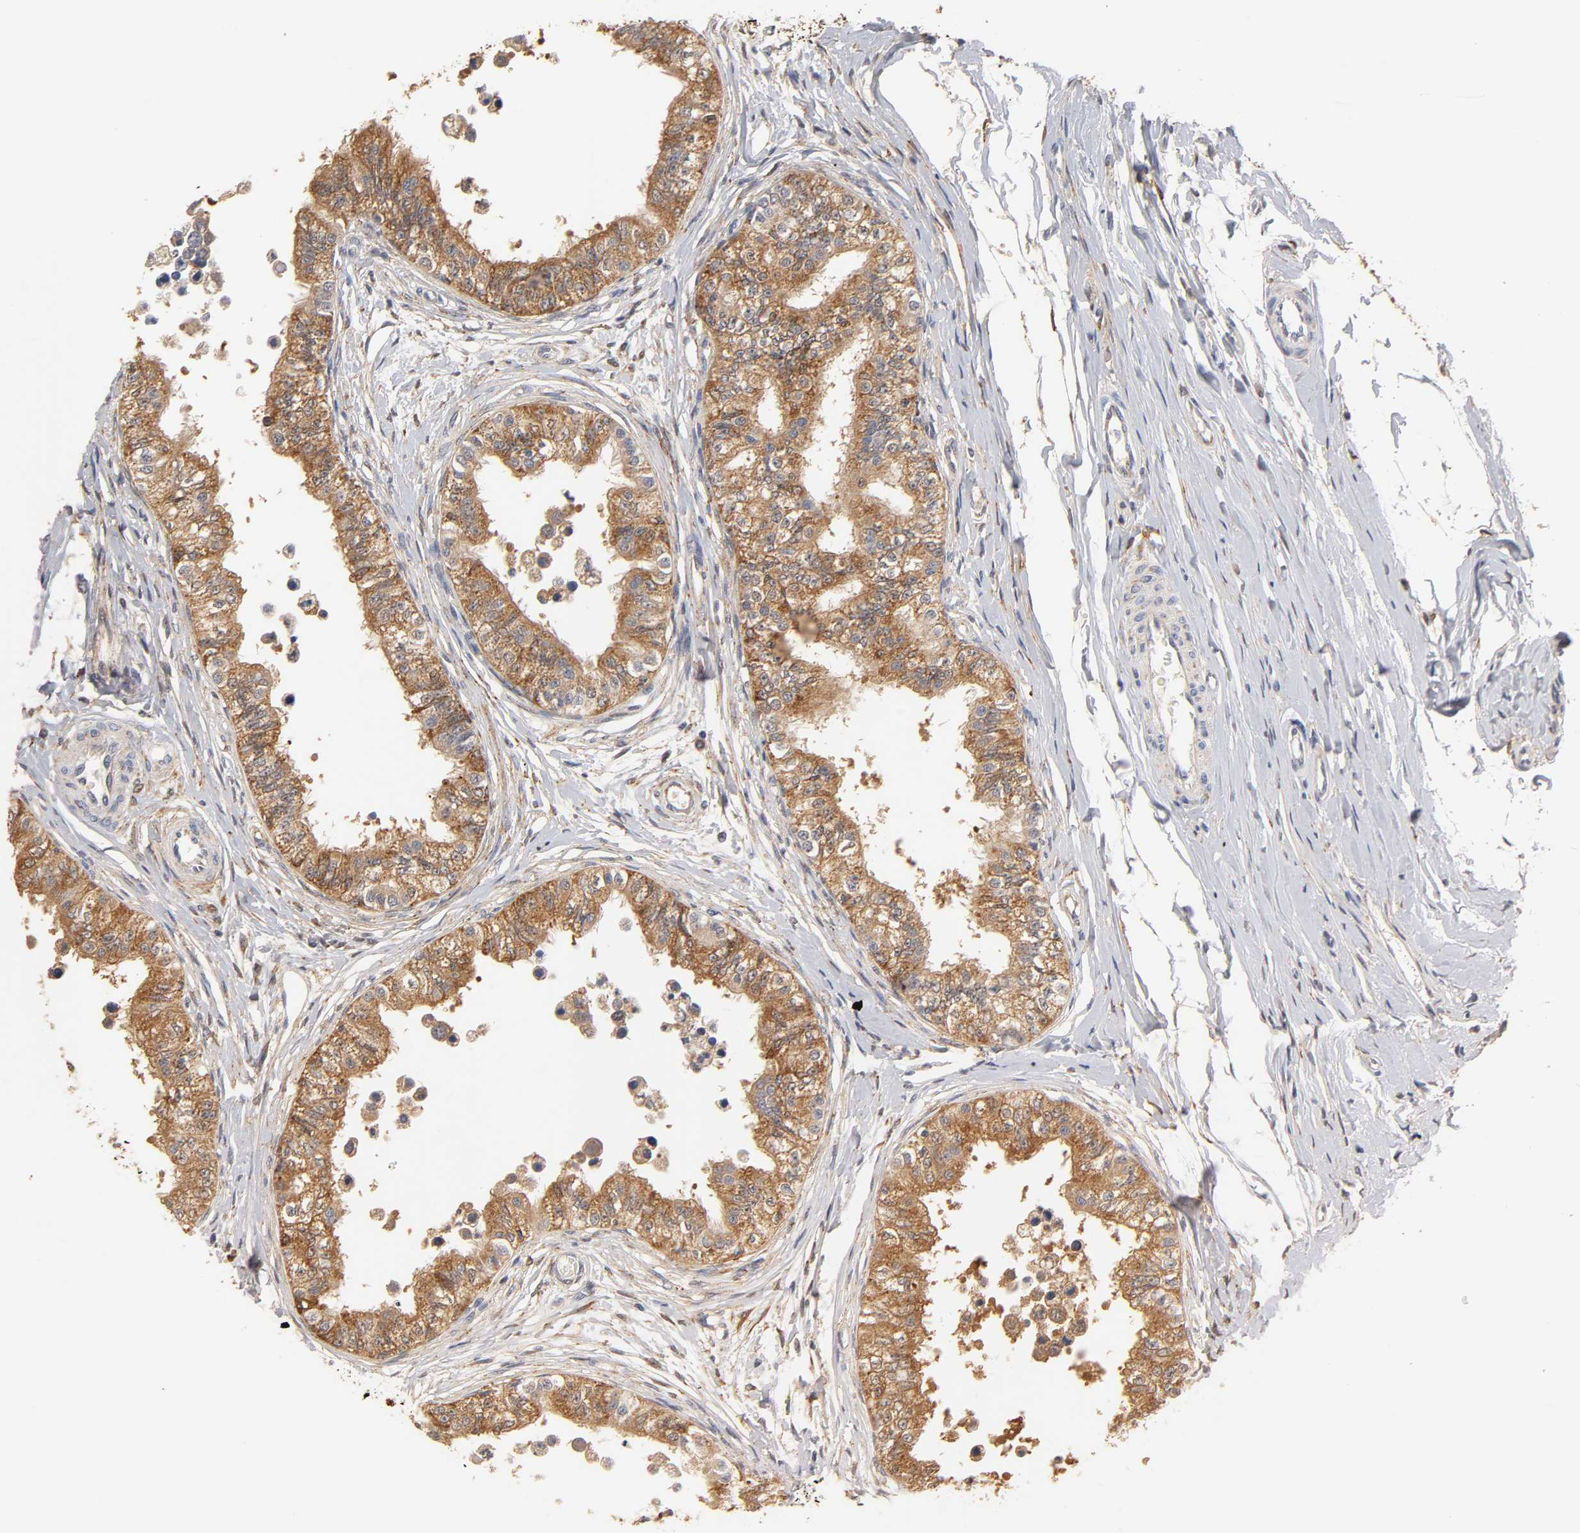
{"staining": {"intensity": "strong", "quantity": ">75%", "location": "cytoplasmic/membranous"}, "tissue": "epididymis", "cell_type": "Glandular cells", "image_type": "normal", "snomed": [{"axis": "morphology", "description": "Normal tissue, NOS"}, {"axis": "morphology", "description": "Adenocarcinoma, metastatic, NOS"}, {"axis": "topography", "description": "Testis"}, {"axis": "topography", "description": "Epididymis"}], "caption": "Immunohistochemistry (IHC) image of normal epididymis: epididymis stained using immunohistochemistry displays high levels of strong protein expression localized specifically in the cytoplasmic/membranous of glandular cells, appearing as a cytoplasmic/membranous brown color.", "gene": "ISG15", "patient": {"sex": "male", "age": 26}}